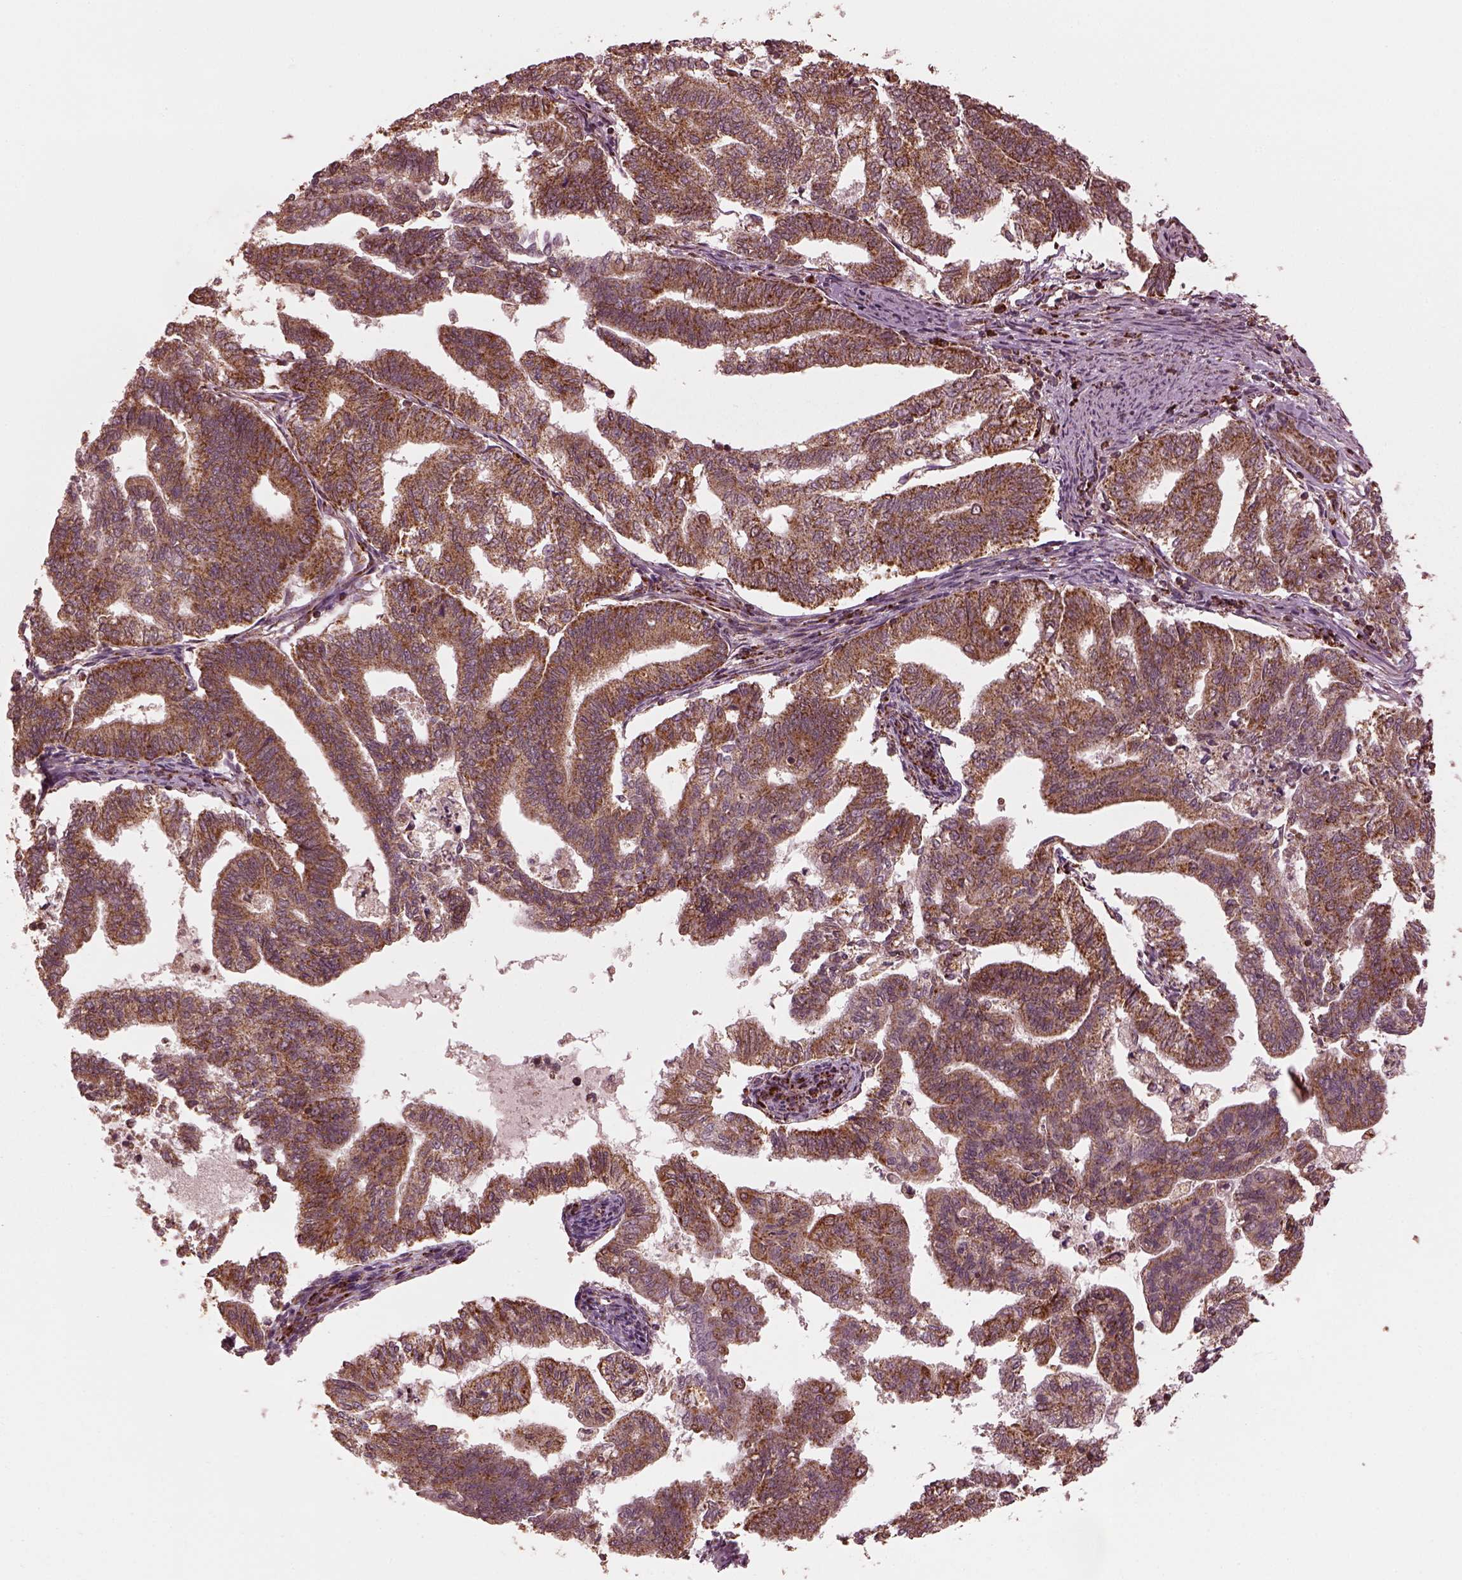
{"staining": {"intensity": "moderate", "quantity": ">75%", "location": "cytoplasmic/membranous"}, "tissue": "endometrial cancer", "cell_type": "Tumor cells", "image_type": "cancer", "snomed": [{"axis": "morphology", "description": "Adenocarcinoma, NOS"}, {"axis": "topography", "description": "Endometrium"}], "caption": "An image of endometrial cancer (adenocarcinoma) stained for a protein demonstrates moderate cytoplasmic/membranous brown staining in tumor cells. The staining was performed using DAB to visualize the protein expression in brown, while the nuclei were stained in blue with hematoxylin (Magnification: 20x).", "gene": "NDUFB10", "patient": {"sex": "female", "age": 79}}